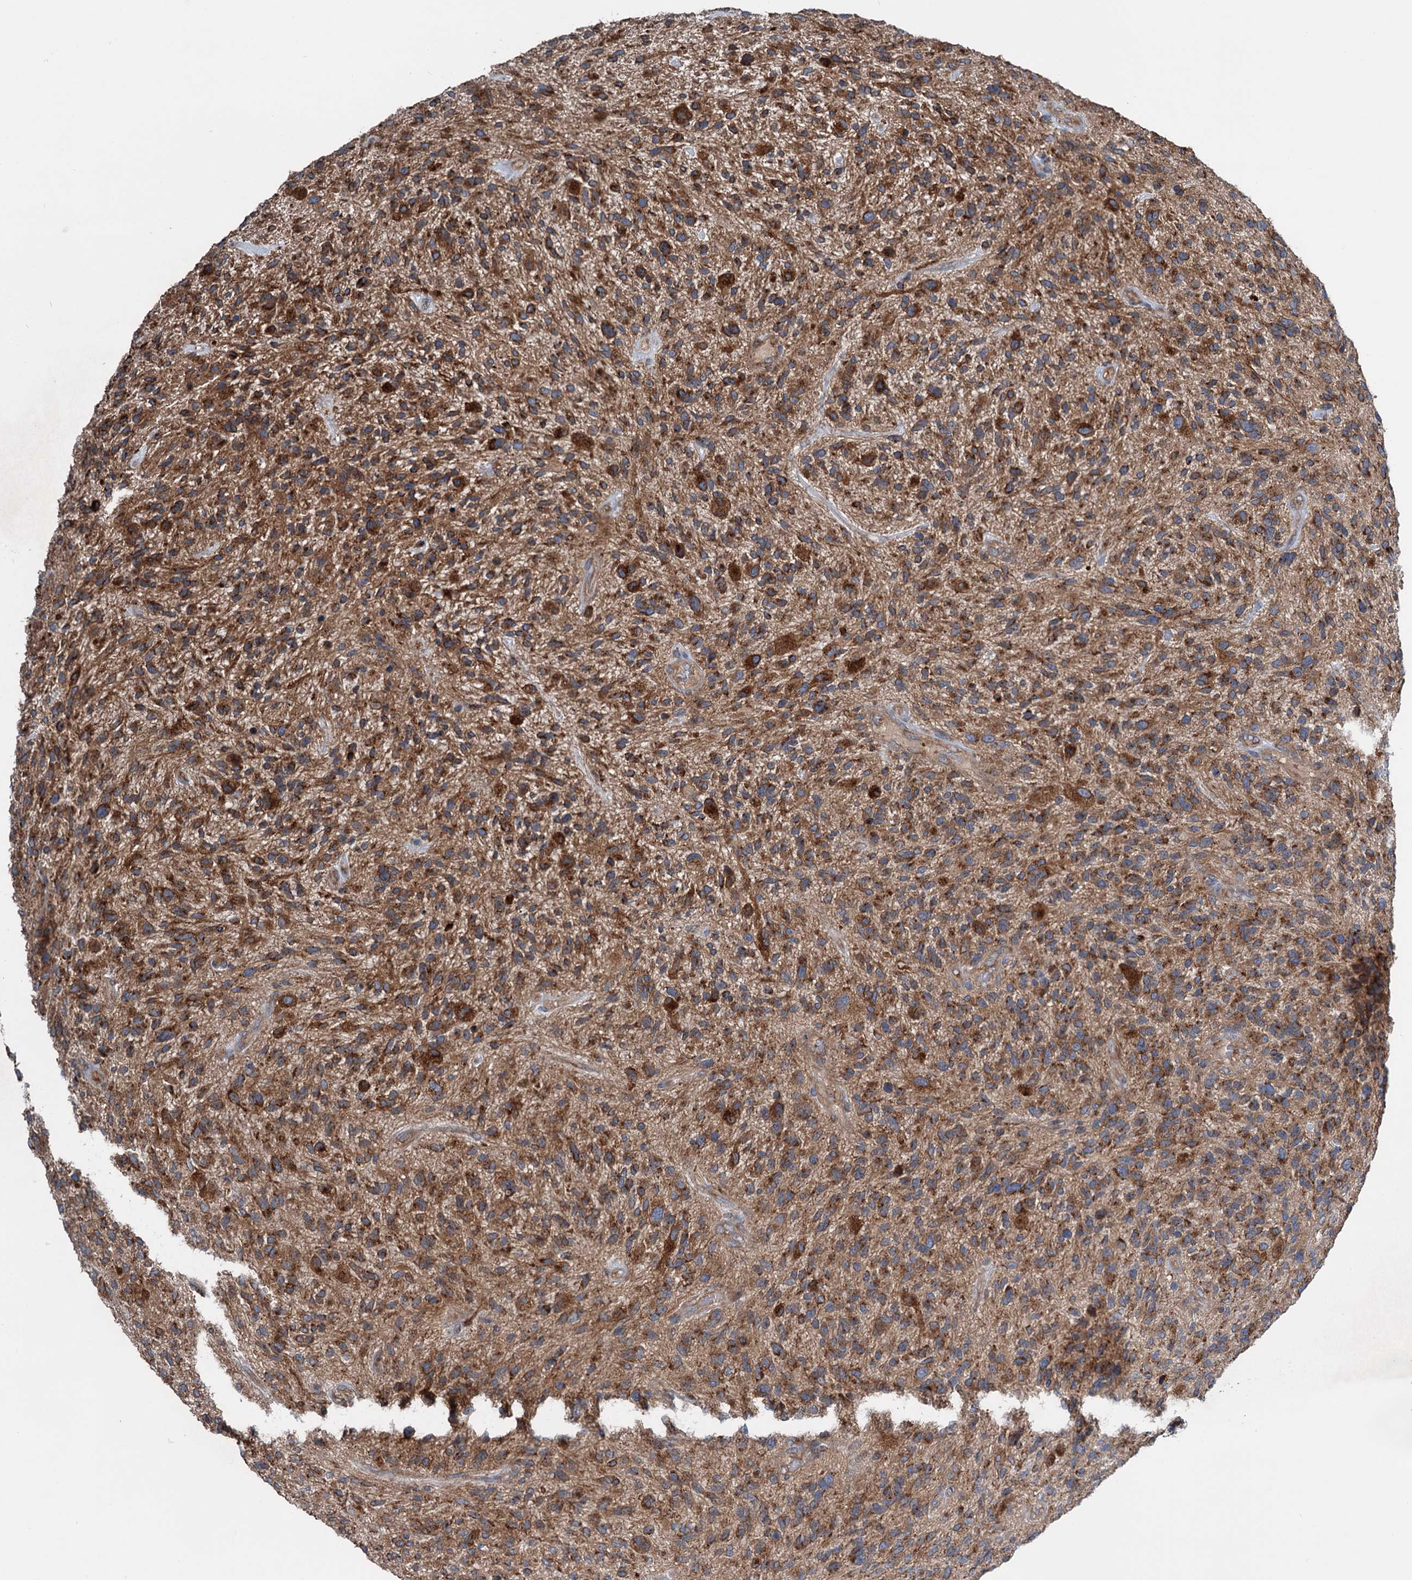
{"staining": {"intensity": "strong", "quantity": ">75%", "location": "cytoplasmic/membranous"}, "tissue": "glioma", "cell_type": "Tumor cells", "image_type": "cancer", "snomed": [{"axis": "morphology", "description": "Glioma, malignant, High grade"}, {"axis": "topography", "description": "Brain"}], "caption": "Tumor cells demonstrate high levels of strong cytoplasmic/membranous positivity in approximately >75% of cells in human glioma.", "gene": "CALCOCO1", "patient": {"sex": "male", "age": 47}}